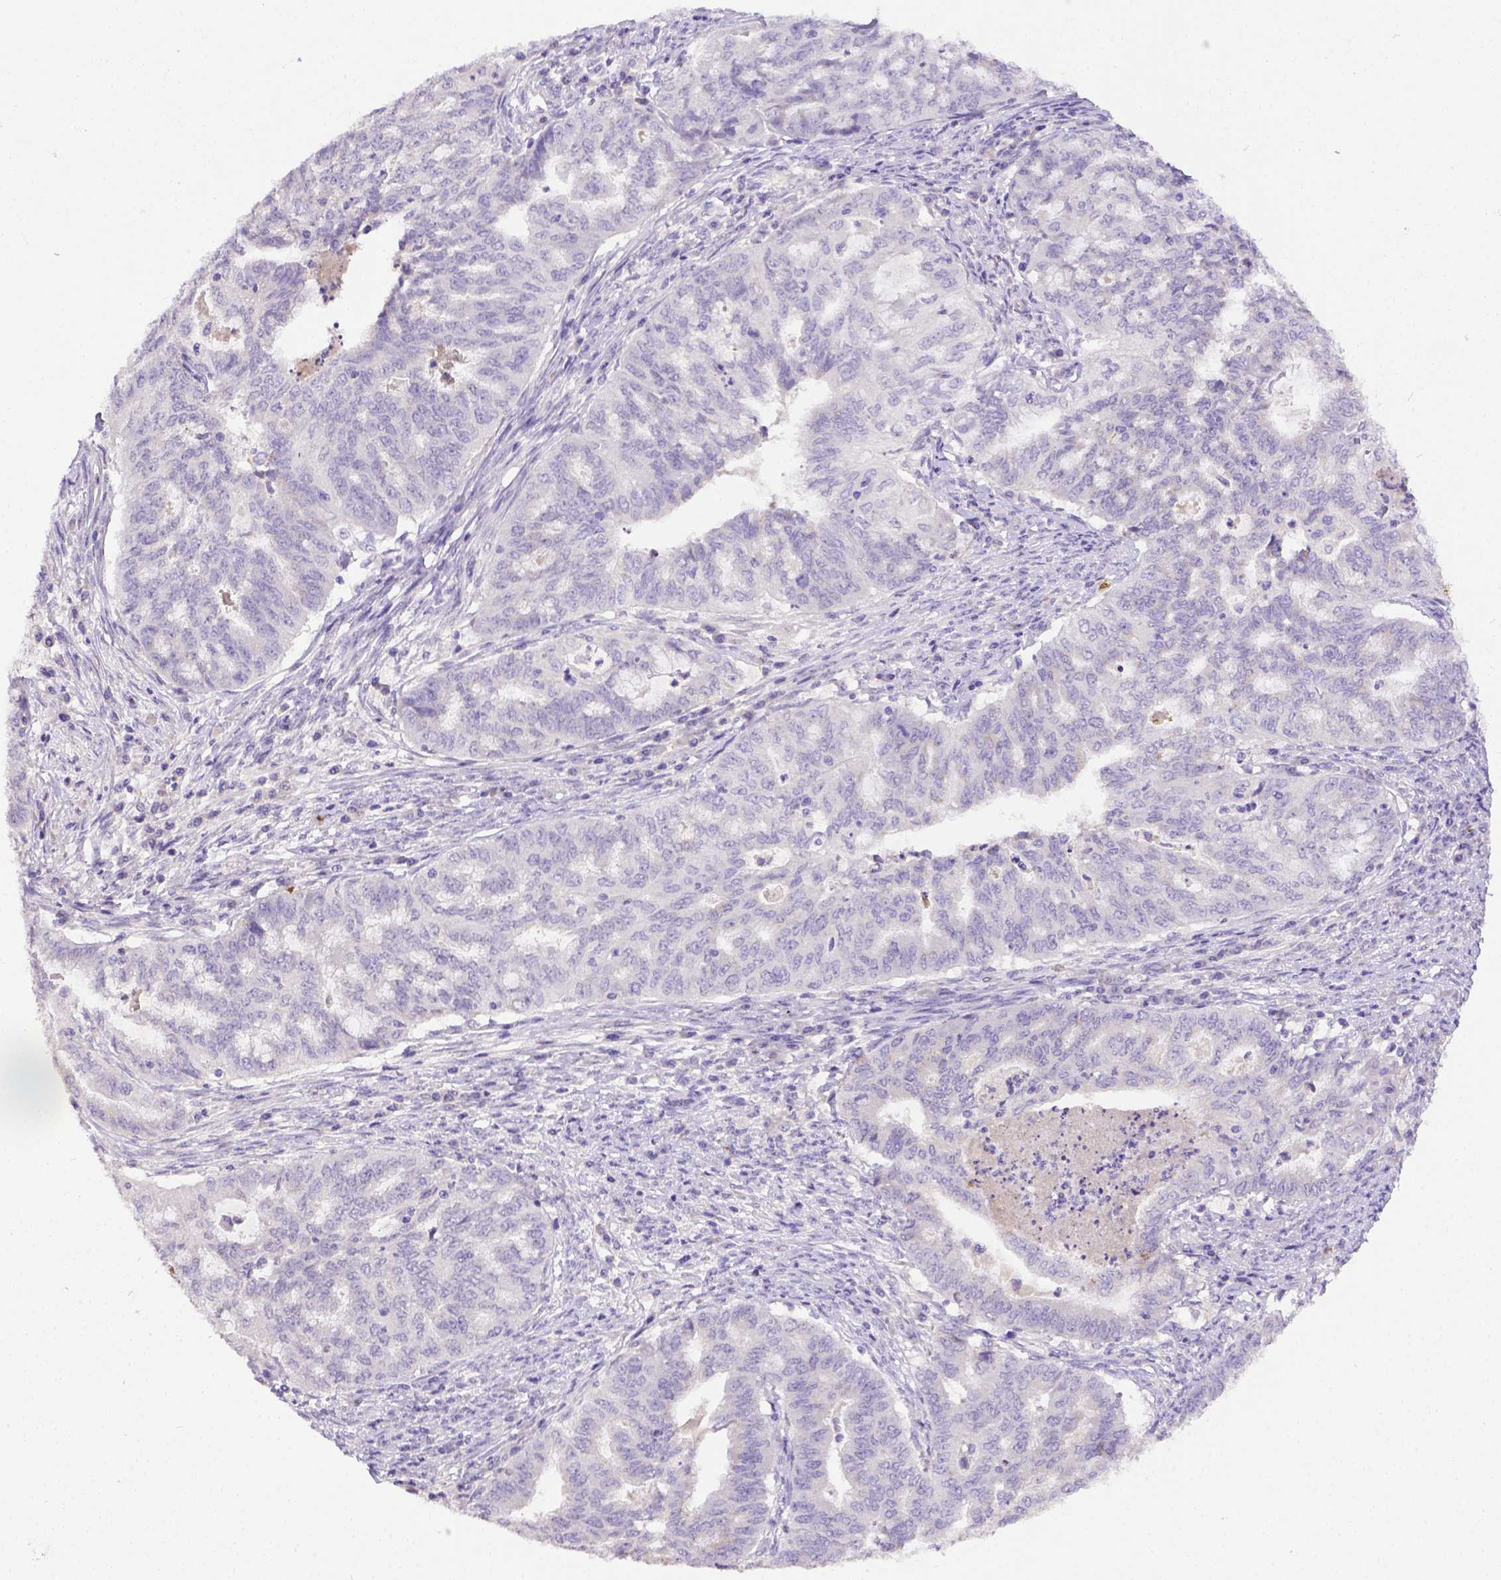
{"staining": {"intensity": "negative", "quantity": "none", "location": "none"}, "tissue": "endometrial cancer", "cell_type": "Tumor cells", "image_type": "cancer", "snomed": [{"axis": "morphology", "description": "Adenocarcinoma, NOS"}, {"axis": "topography", "description": "Endometrium"}], "caption": "Immunohistochemistry (IHC) micrograph of neoplastic tissue: endometrial adenocarcinoma stained with DAB (3,3'-diaminobenzidine) shows no significant protein staining in tumor cells.", "gene": "B3GAT1", "patient": {"sex": "female", "age": 79}}